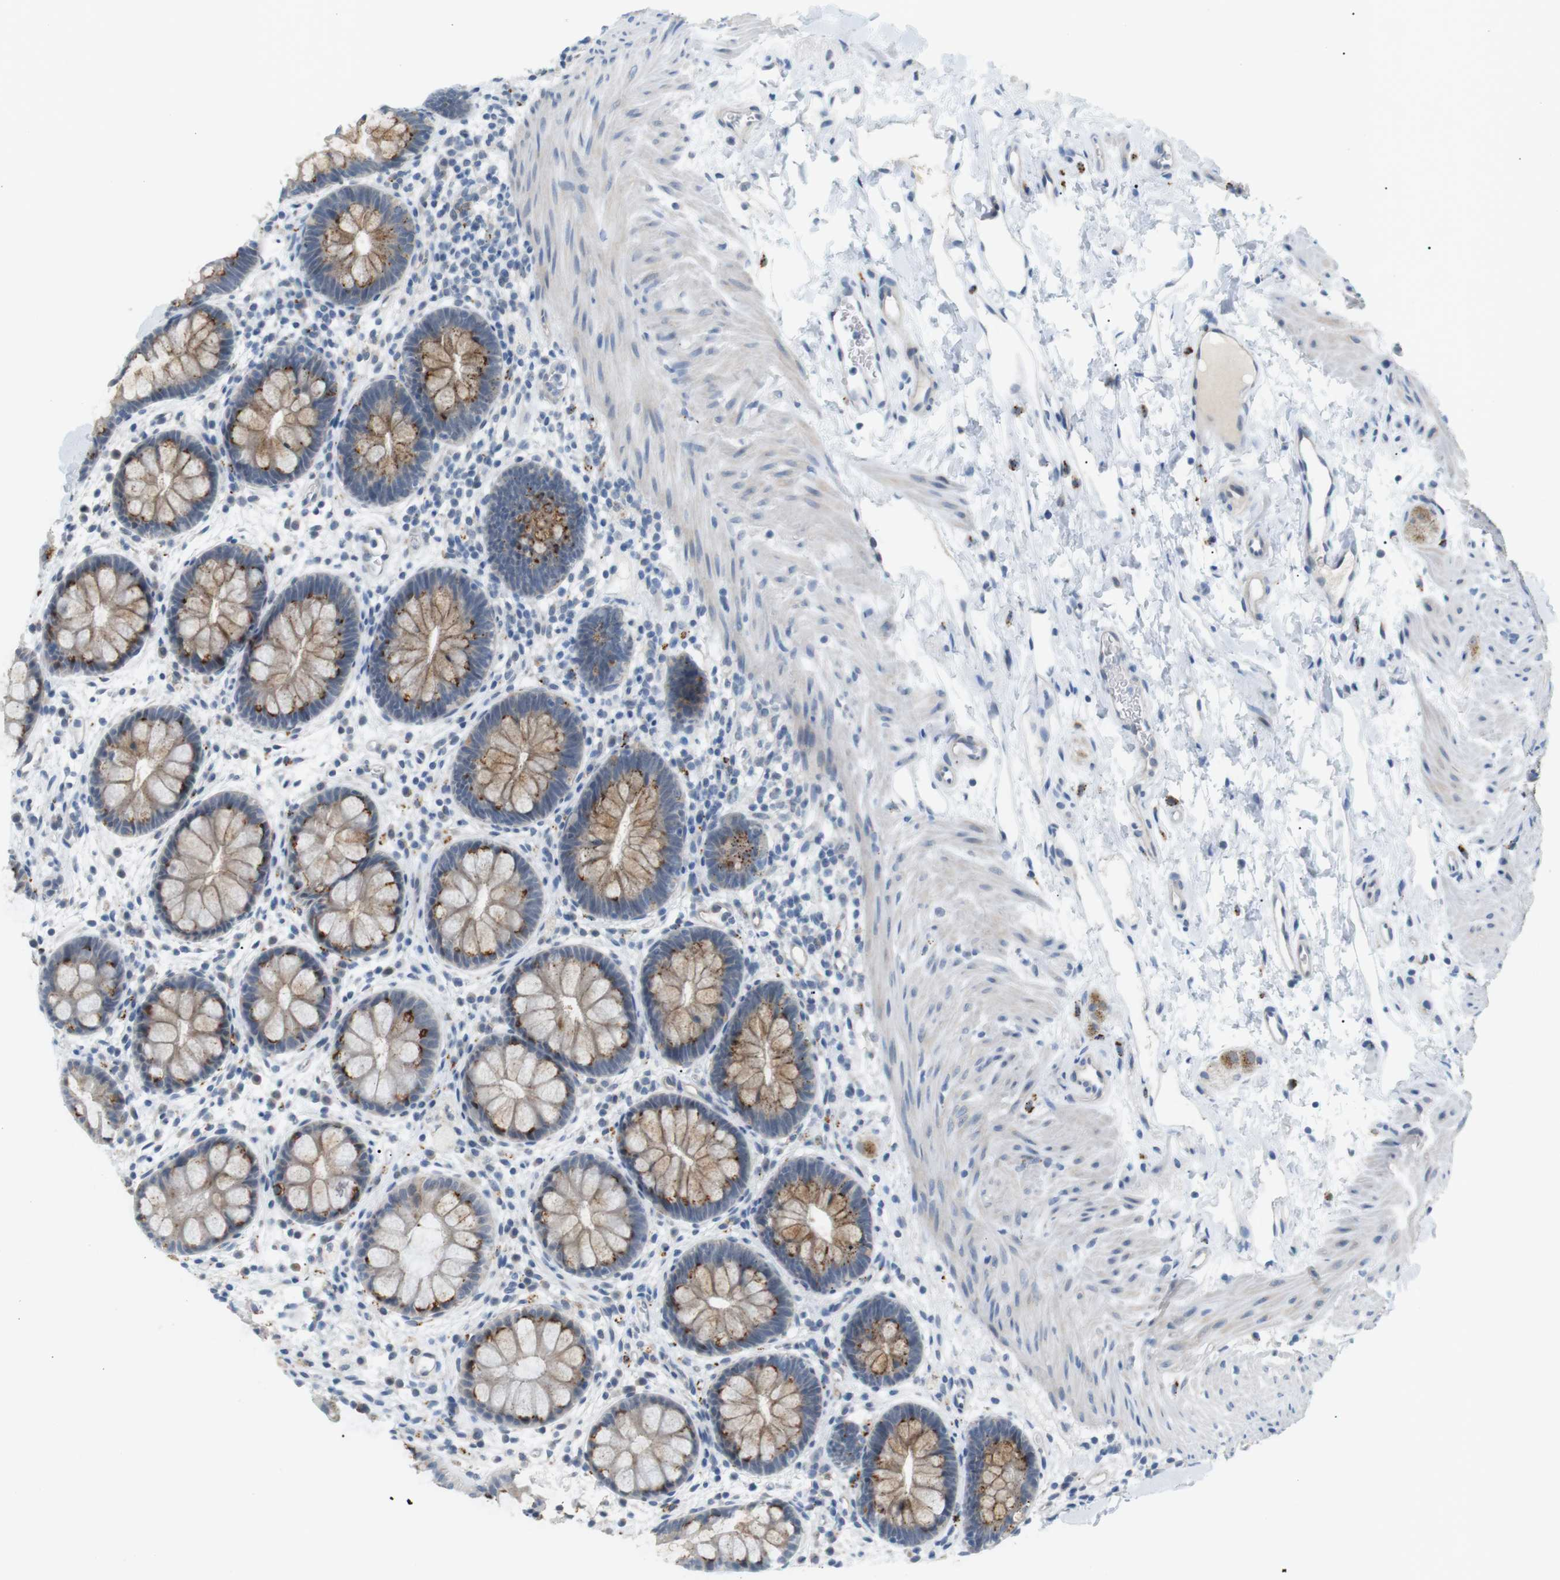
{"staining": {"intensity": "moderate", "quantity": ">75%", "location": "cytoplasmic/membranous"}, "tissue": "rectum", "cell_type": "Glandular cells", "image_type": "normal", "snomed": [{"axis": "morphology", "description": "Normal tissue, NOS"}, {"axis": "topography", "description": "Rectum"}], "caption": "Moderate cytoplasmic/membranous positivity for a protein is seen in approximately >75% of glandular cells of benign rectum using immunohistochemistry.", "gene": "B4GALNT2", "patient": {"sex": "female", "age": 24}}